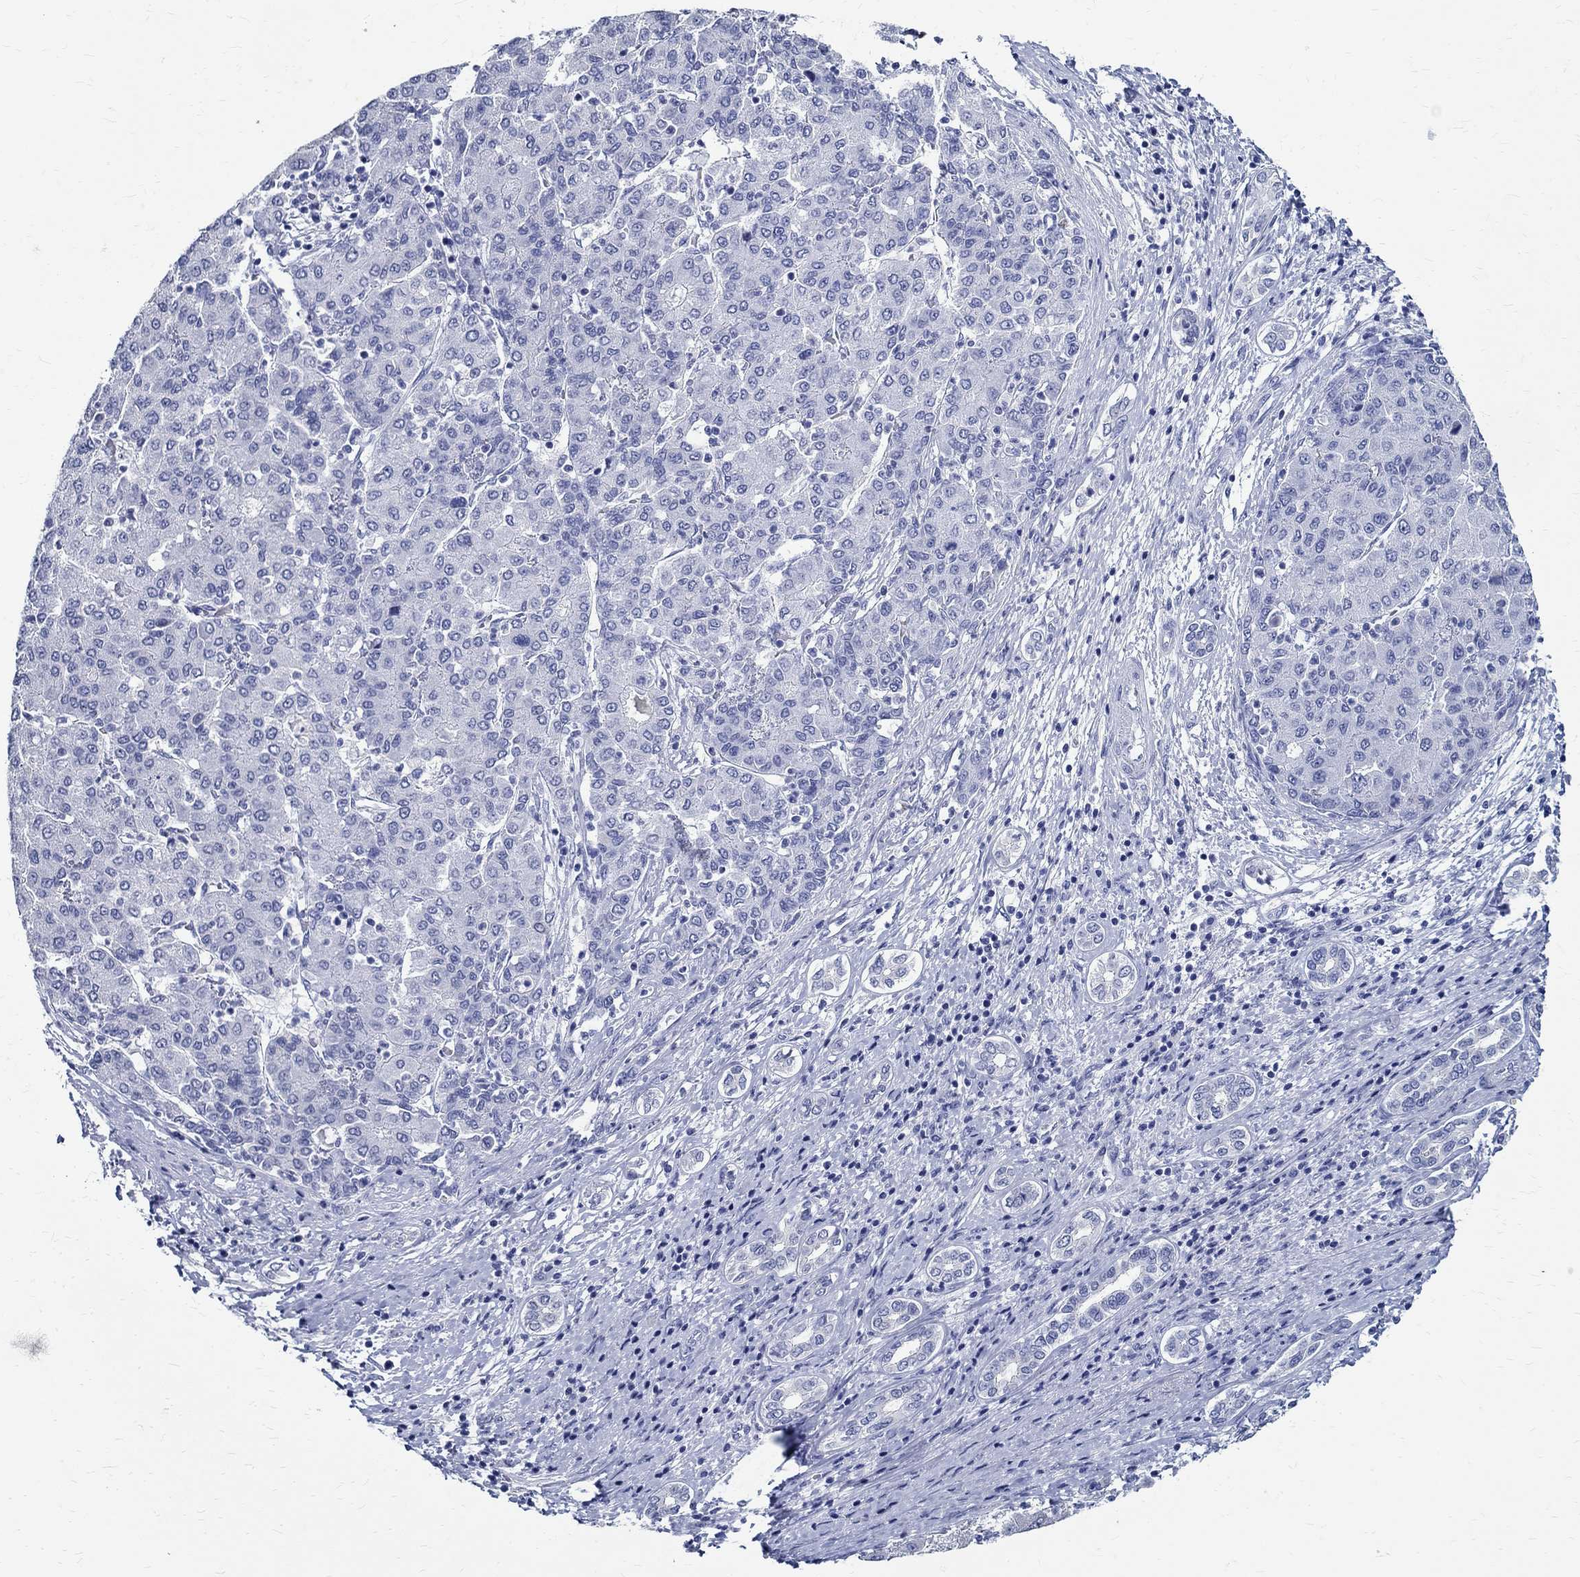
{"staining": {"intensity": "negative", "quantity": "none", "location": "none"}, "tissue": "liver cancer", "cell_type": "Tumor cells", "image_type": "cancer", "snomed": [{"axis": "morphology", "description": "Carcinoma, Hepatocellular, NOS"}, {"axis": "topography", "description": "Liver"}], "caption": "IHC photomicrograph of neoplastic tissue: human liver cancer (hepatocellular carcinoma) stained with DAB demonstrates no significant protein expression in tumor cells.", "gene": "BSPRY", "patient": {"sex": "male", "age": 65}}